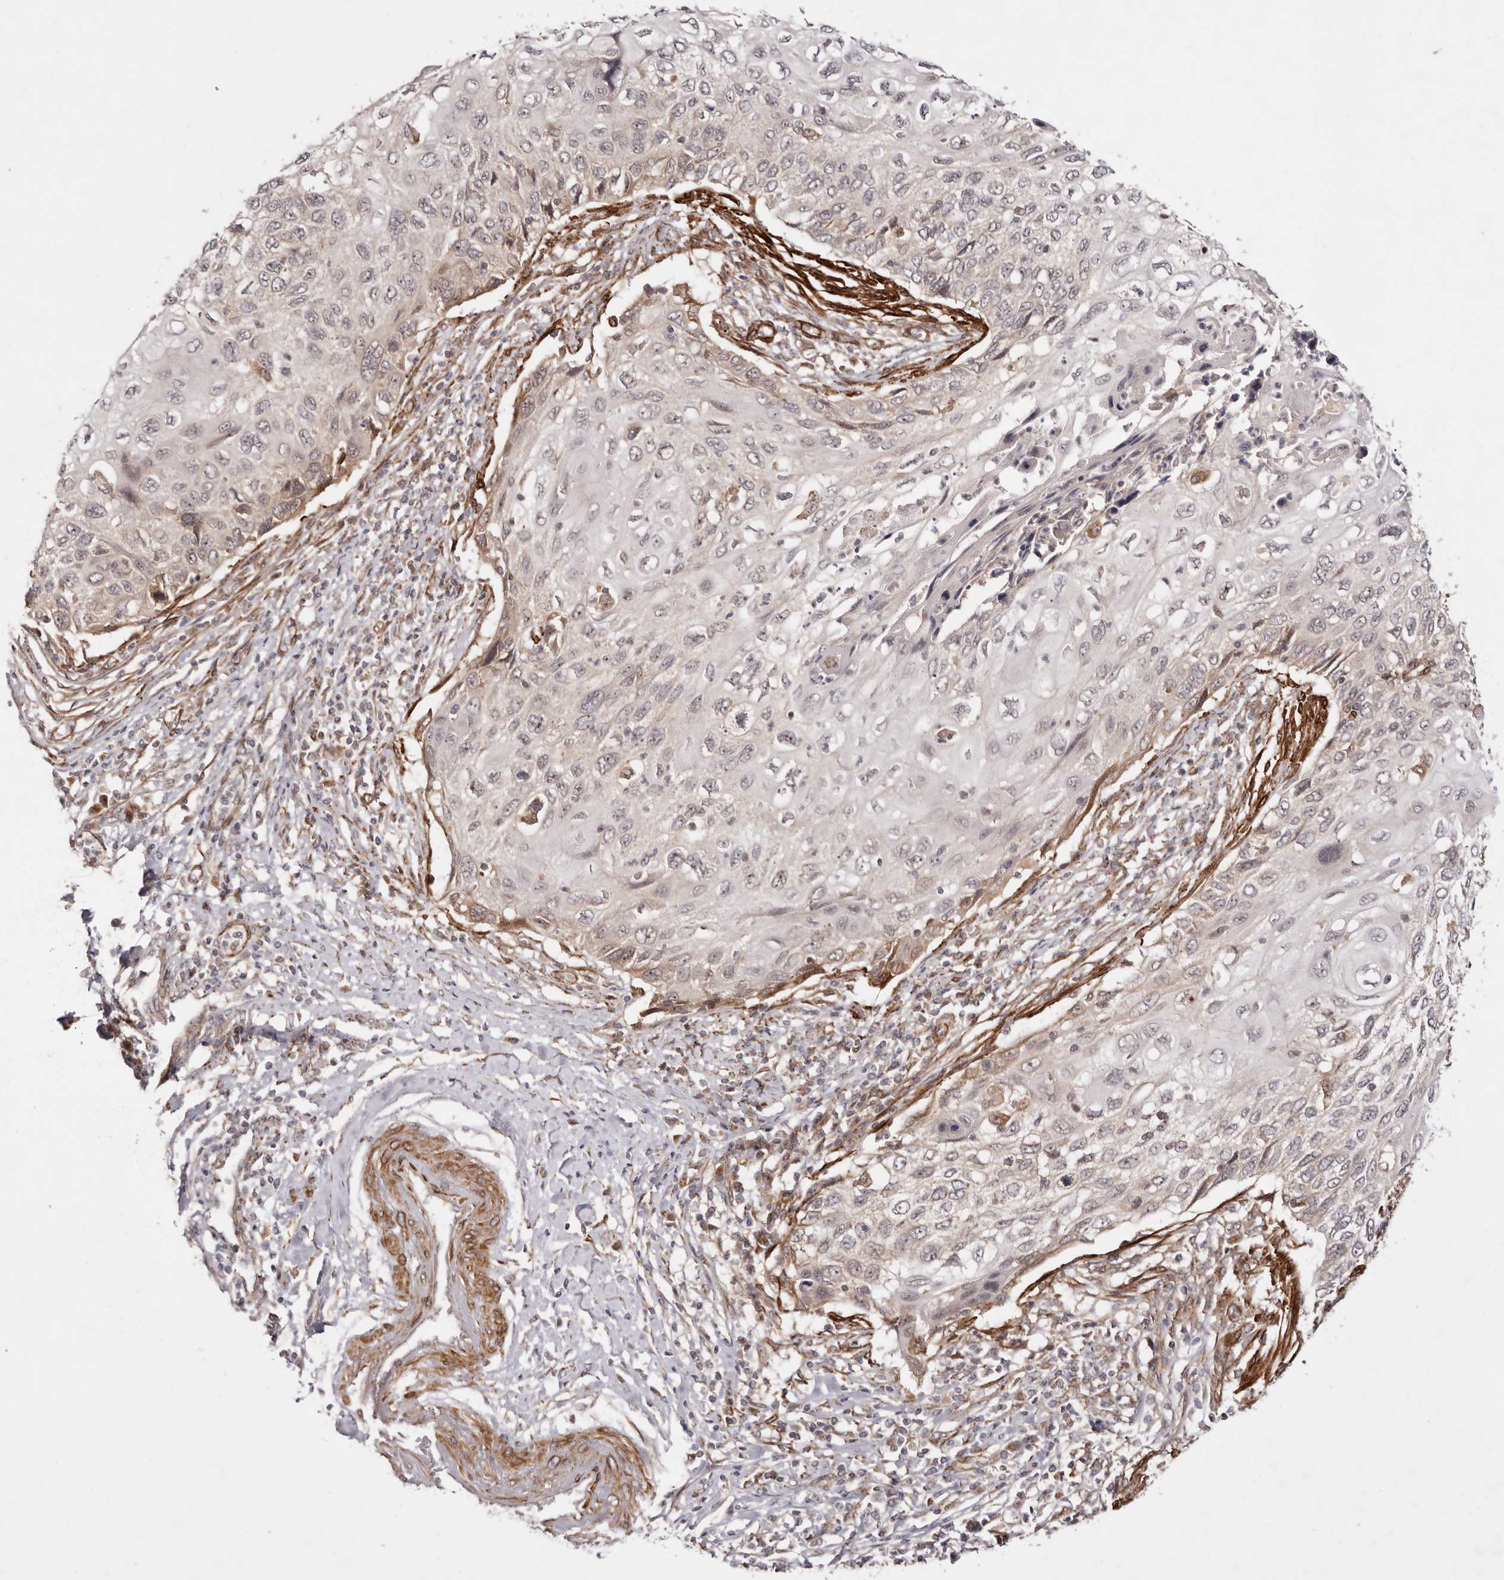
{"staining": {"intensity": "weak", "quantity": "25%-75%", "location": "cytoplasmic/membranous"}, "tissue": "cervical cancer", "cell_type": "Tumor cells", "image_type": "cancer", "snomed": [{"axis": "morphology", "description": "Squamous cell carcinoma, NOS"}, {"axis": "topography", "description": "Cervix"}], "caption": "IHC photomicrograph of human cervical cancer stained for a protein (brown), which exhibits low levels of weak cytoplasmic/membranous staining in approximately 25%-75% of tumor cells.", "gene": "MICAL2", "patient": {"sex": "female", "age": 70}}